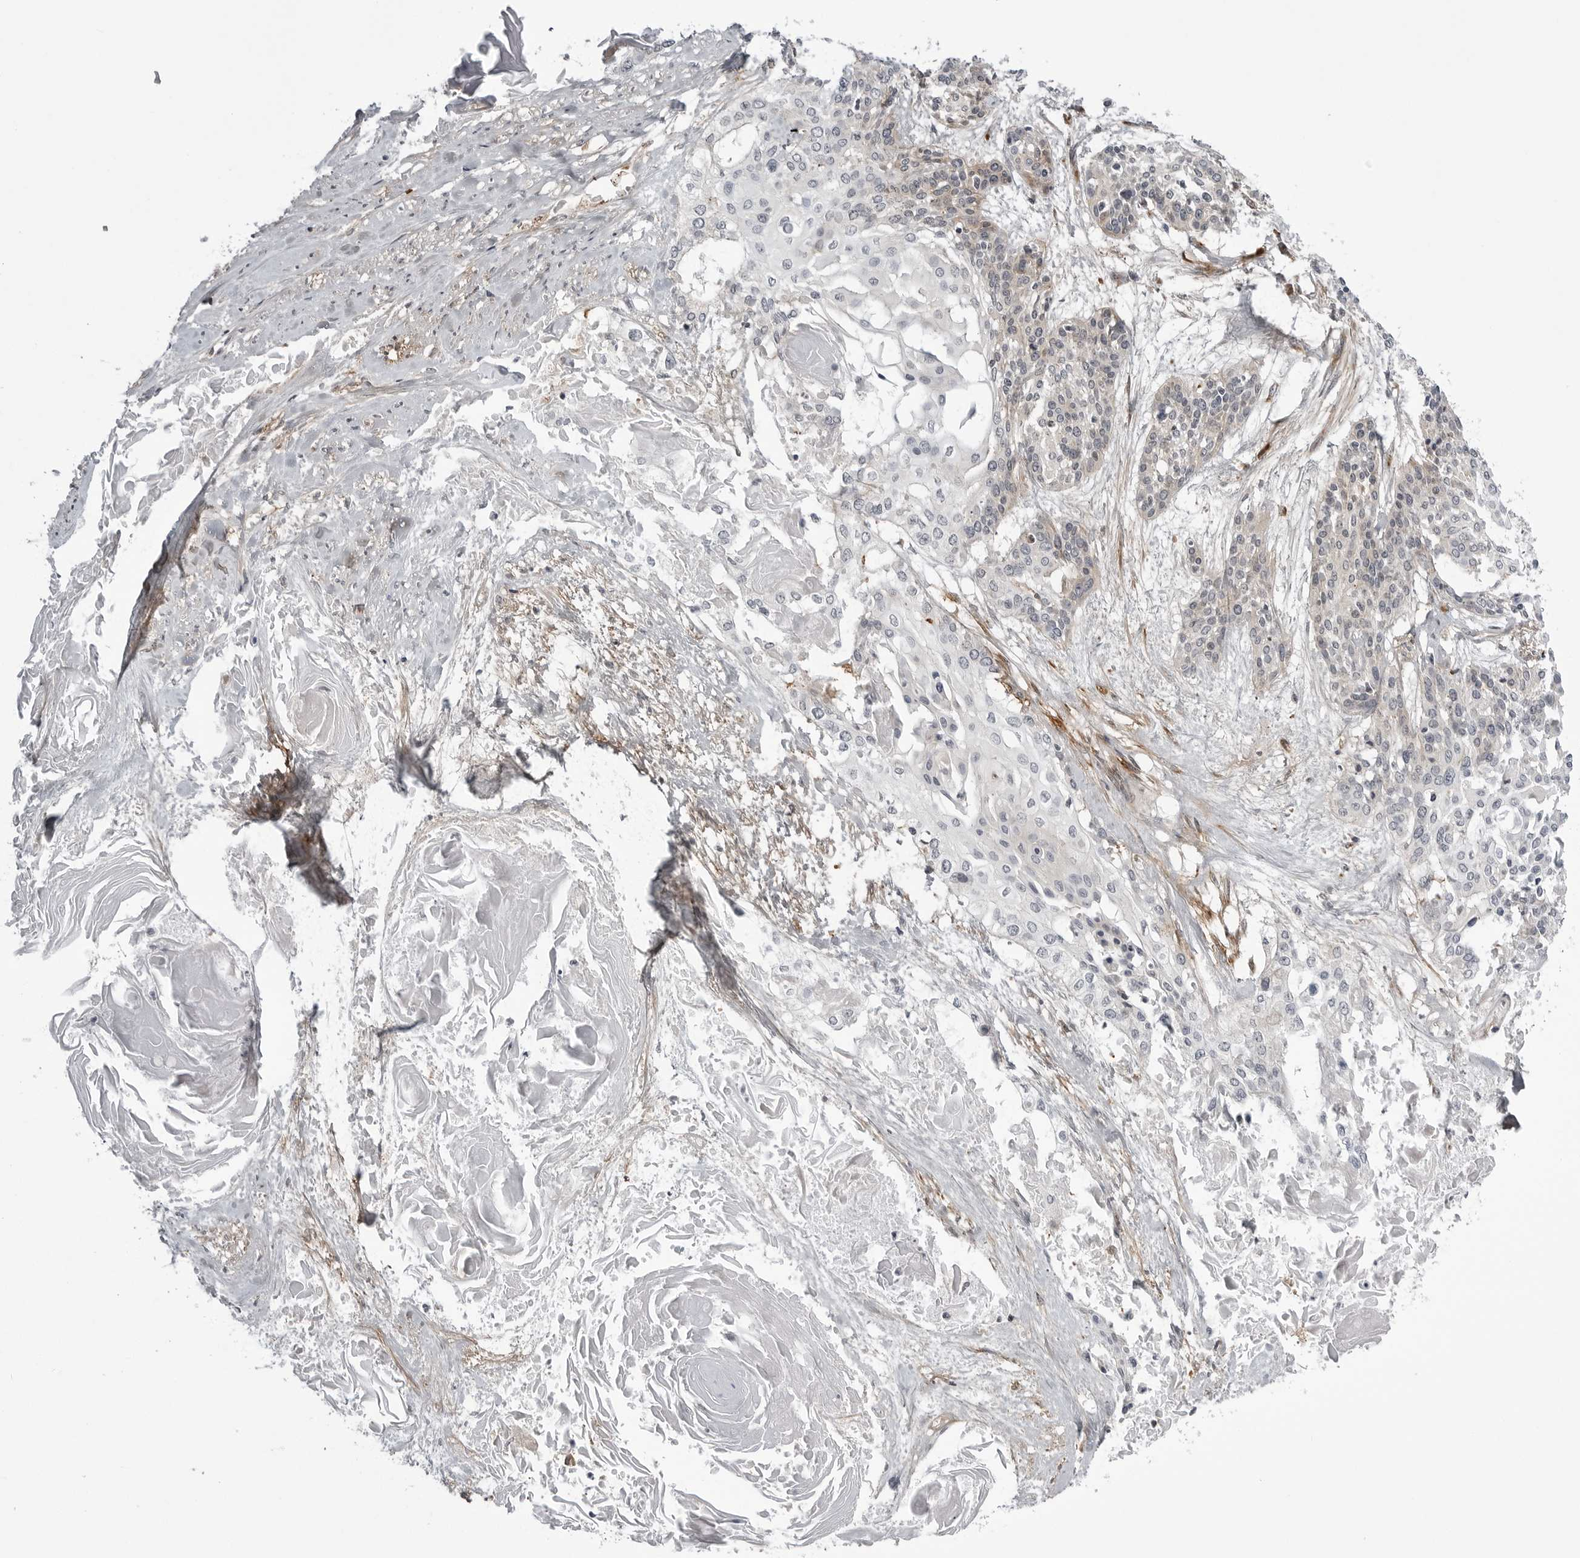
{"staining": {"intensity": "negative", "quantity": "none", "location": "none"}, "tissue": "cervical cancer", "cell_type": "Tumor cells", "image_type": "cancer", "snomed": [{"axis": "morphology", "description": "Squamous cell carcinoma, NOS"}, {"axis": "topography", "description": "Cervix"}], "caption": "Human cervical squamous cell carcinoma stained for a protein using immunohistochemistry shows no positivity in tumor cells.", "gene": "ARL5A", "patient": {"sex": "female", "age": 57}}